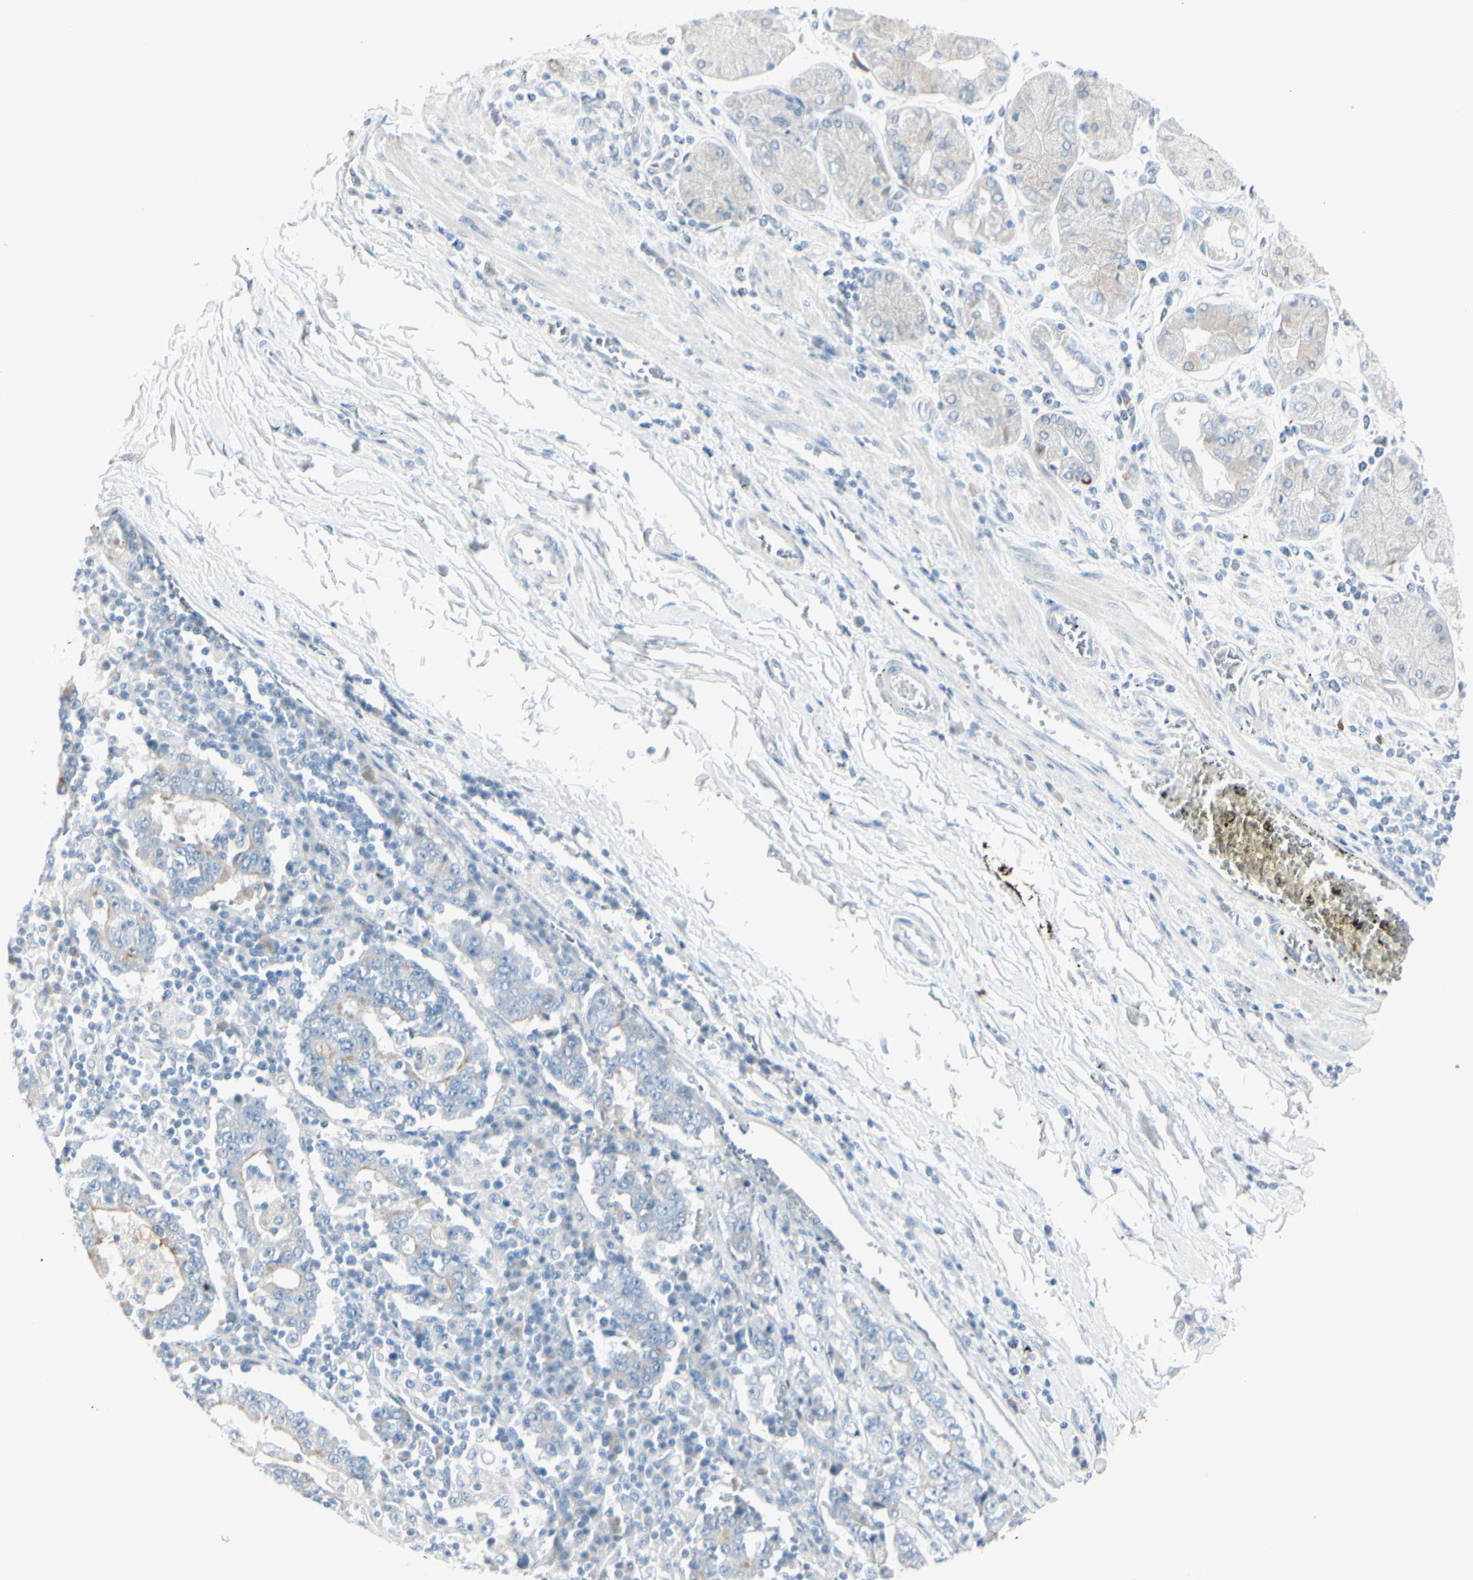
{"staining": {"intensity": "weak", "quantity": "25%-75%", "location": "cytoplasmic/membranous"}, "tissue": "stomach cancer", "cell_type": "Tumor cells", "image_type": "cancer", "snomed": [{"axis": "morphology", "description": "Normal tissue, NOS"}, {"axis": "morphology", "description": "Adenocarcinoma, NOS"}, {"axis": "topography", "description": "Stomach, upper"}, {"axis": "topography", "description": "Stomach"}], "caption": "A high-resolution photomicrograph shows IHC staining of stomach cancer (adenocarcinoma), which exhibits weak cytoplasmic/membranous positivity in approximately 25%-75% of tumor cells.", "gene": "CDHR5", "patient": {"sex": "male", "age": 59}}